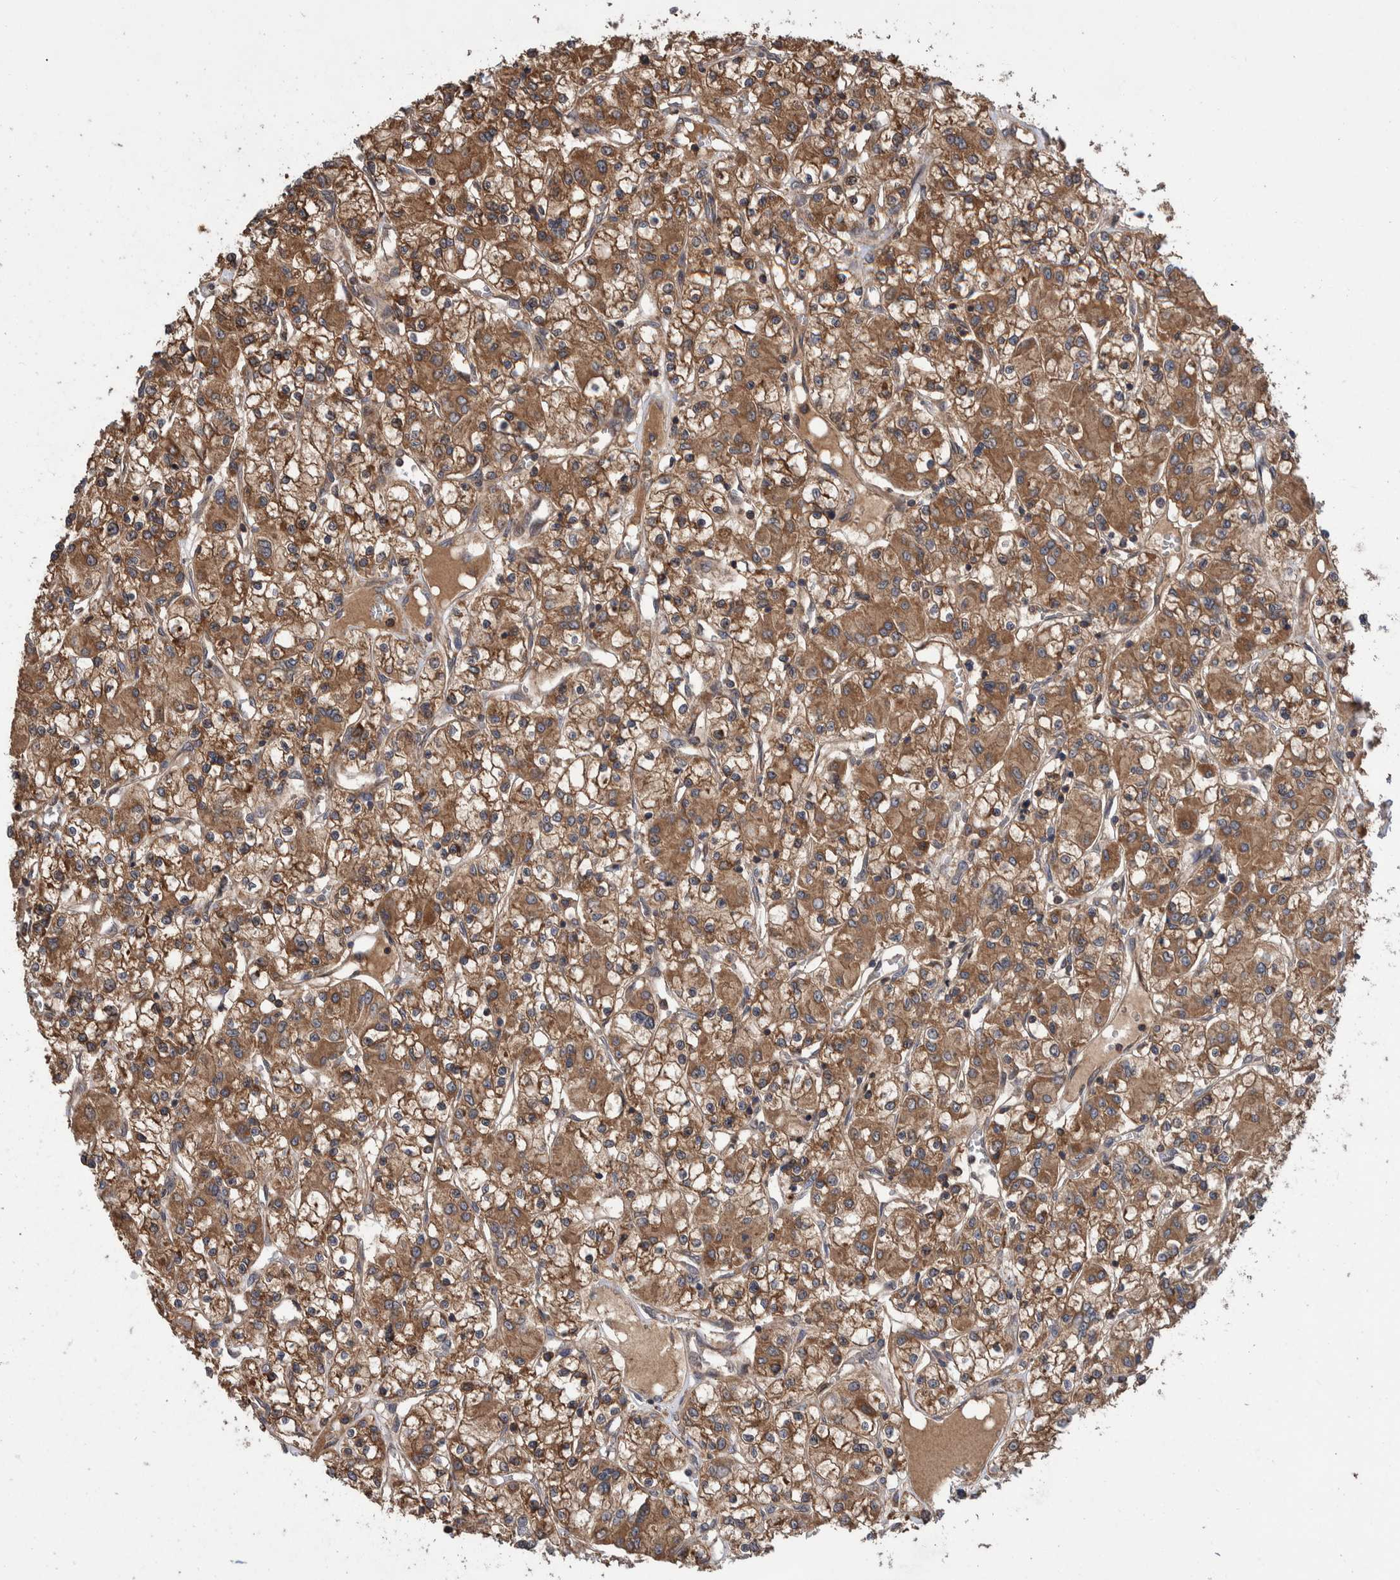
{"staining": {"intensity": "moderate", "quantity": ">75%", "location": "cytoplasmic/membranous"}, "tissue": "renal cancer", "cell_type": "Tumor cells", "image_type": "cancer", "snomed": [{"axis": "morphology", "description": "Adenocarcinoma, NOS"}, {"axis": "topography", "description": "Kidney"}], "caption": "This image shows renal cancer (adenocarcinoma) stained with IHC to label a protein in brown. The cytoplasmic/membranous of tumor cells show moderate positivity for the protein. Nuclei are counter-stained blue.", "gene": "VBP1", "patient": {"sex": "female", "age": 59}}